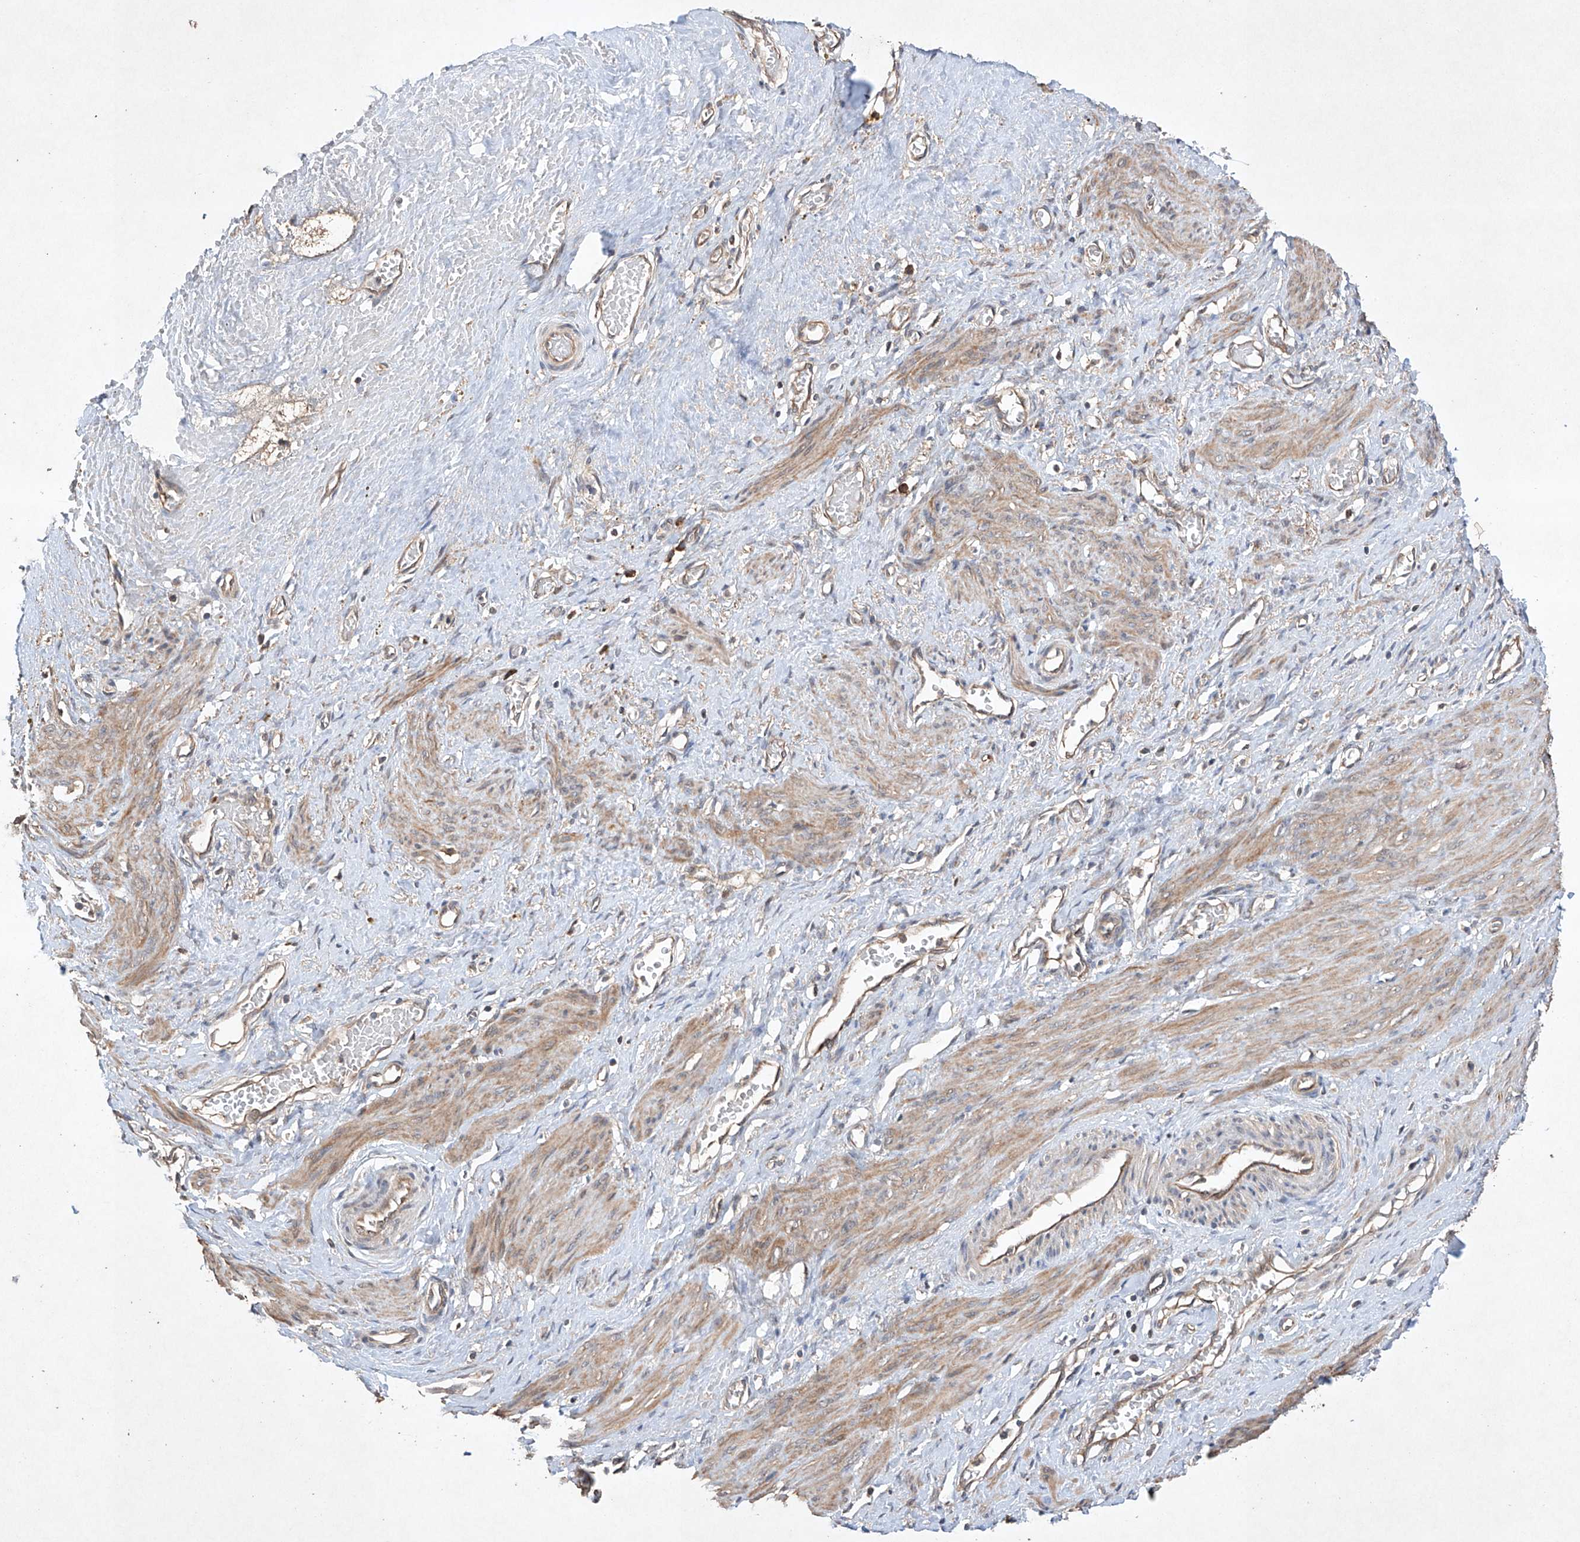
{"staining": {"intensity": "moderate", "quantity": ">75%", "location": "cytoplasmic/membranous"}, "tissue": "smooth muscle", "cell_type": "Smooth muscle cells", "image_type": "normal", "snomed": [{"axis": "morphology", "description": "Normal tissue, NOS"}, {"axis": "topography", "description": "Endometrium"}], "caption": "Immunohistochemical staining of benign smooth muscle exhibits moderate cytoplasmic/membranous protein expression in about >75% of smooth muscle cells. The protein is shown in brown color, while the nuclei are stained blue.", "gene": "LURAP1", "patient": {"sex": "female", "age": 33}}